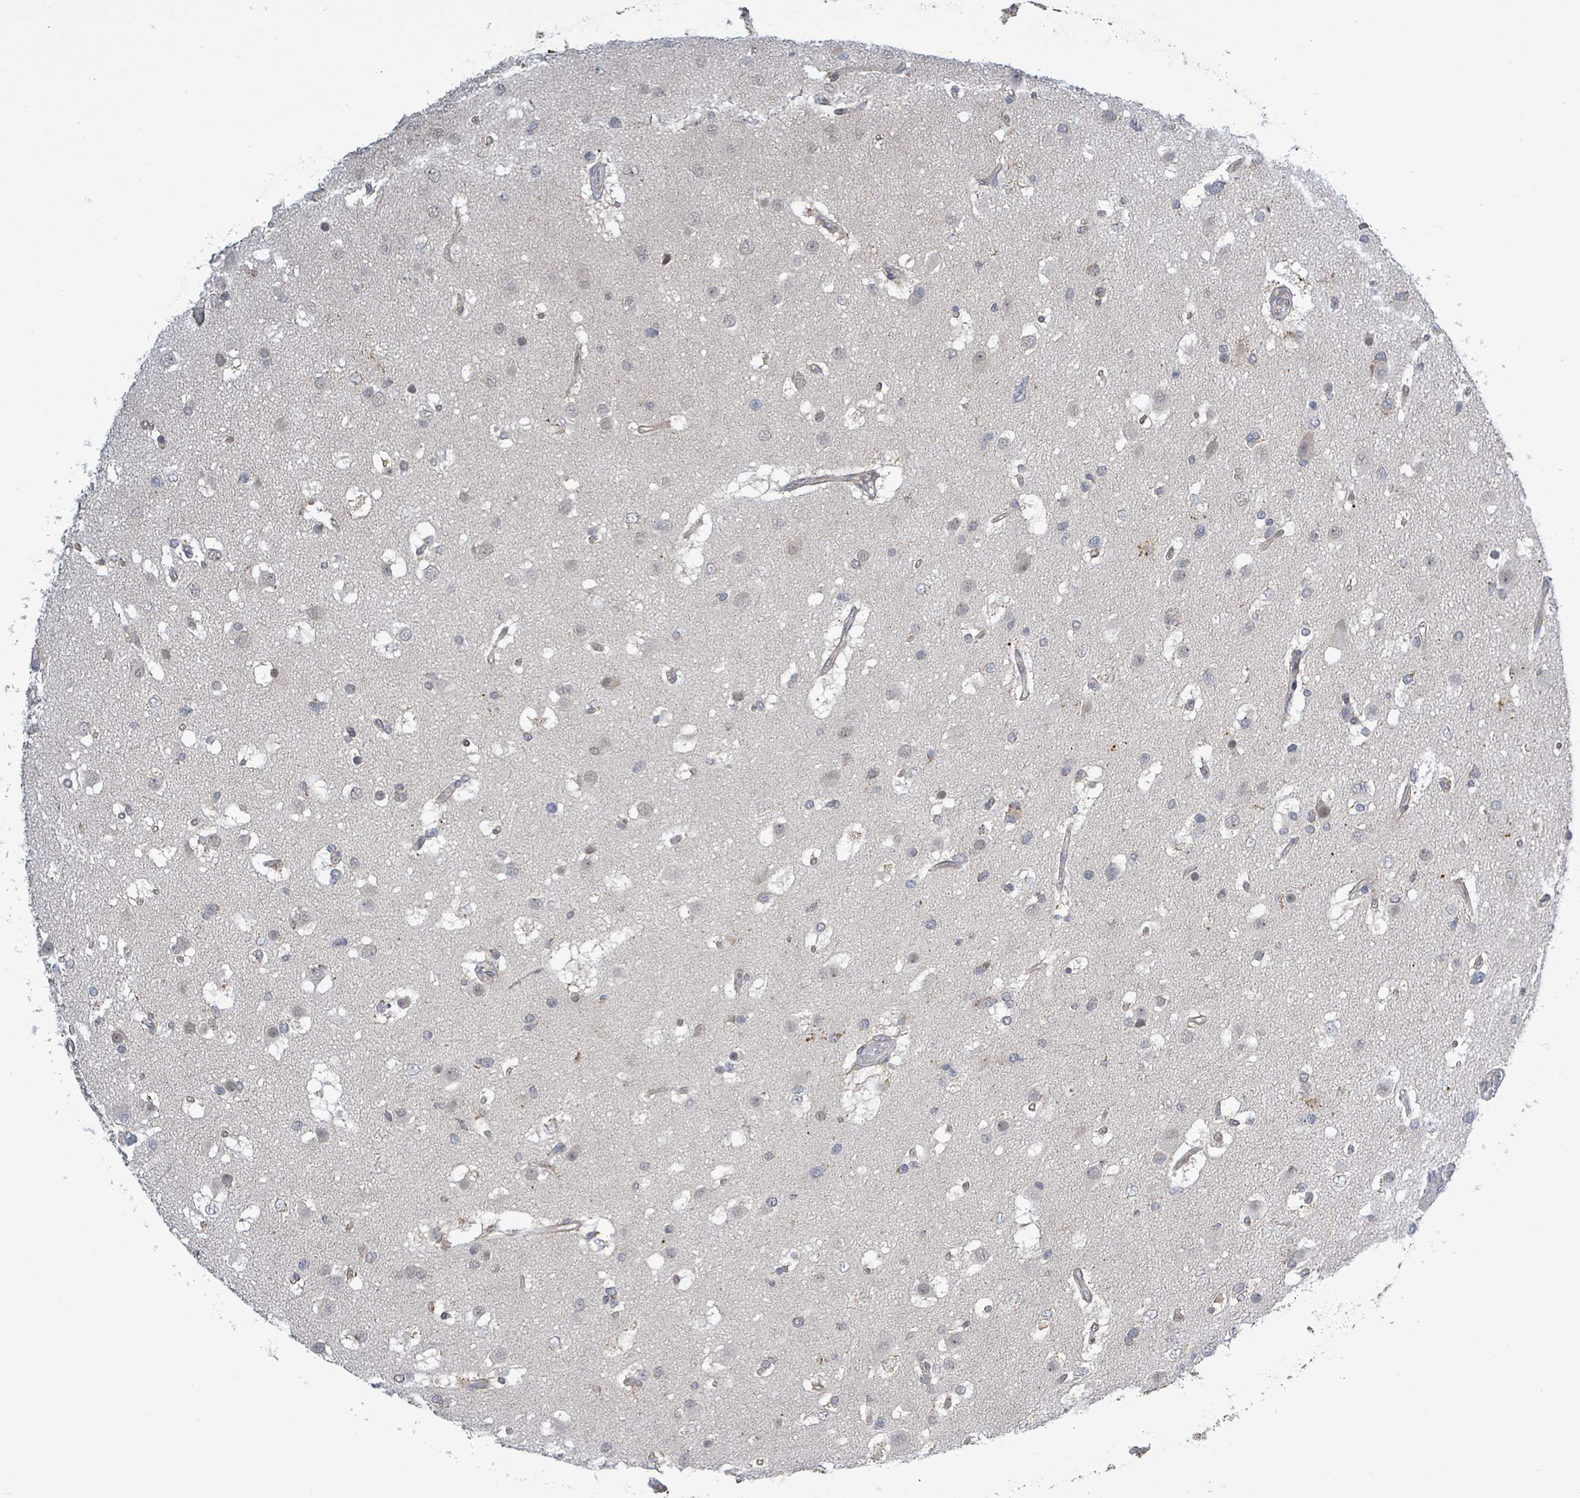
{"staining": {"intensity": "negative", "quantity": "none", "location": "none"}, "tissue": "glioma", "cell_type": "Tumor cells", "image_type": "cancer", "snomed": [{"axis": "morphology", "description": "Glioma, malignant, High grade"}, {"axis": "topography", "description": "Brain"}], "caption": "This photomicrograph is of malignant high-grade glioma stained with IHC to label a protein in brown with the nuclei are counter-stained blue. There is no positivity in tumor cells.", "gene": "COQ10B", "patient": {"sex": "male", "age": 53}}